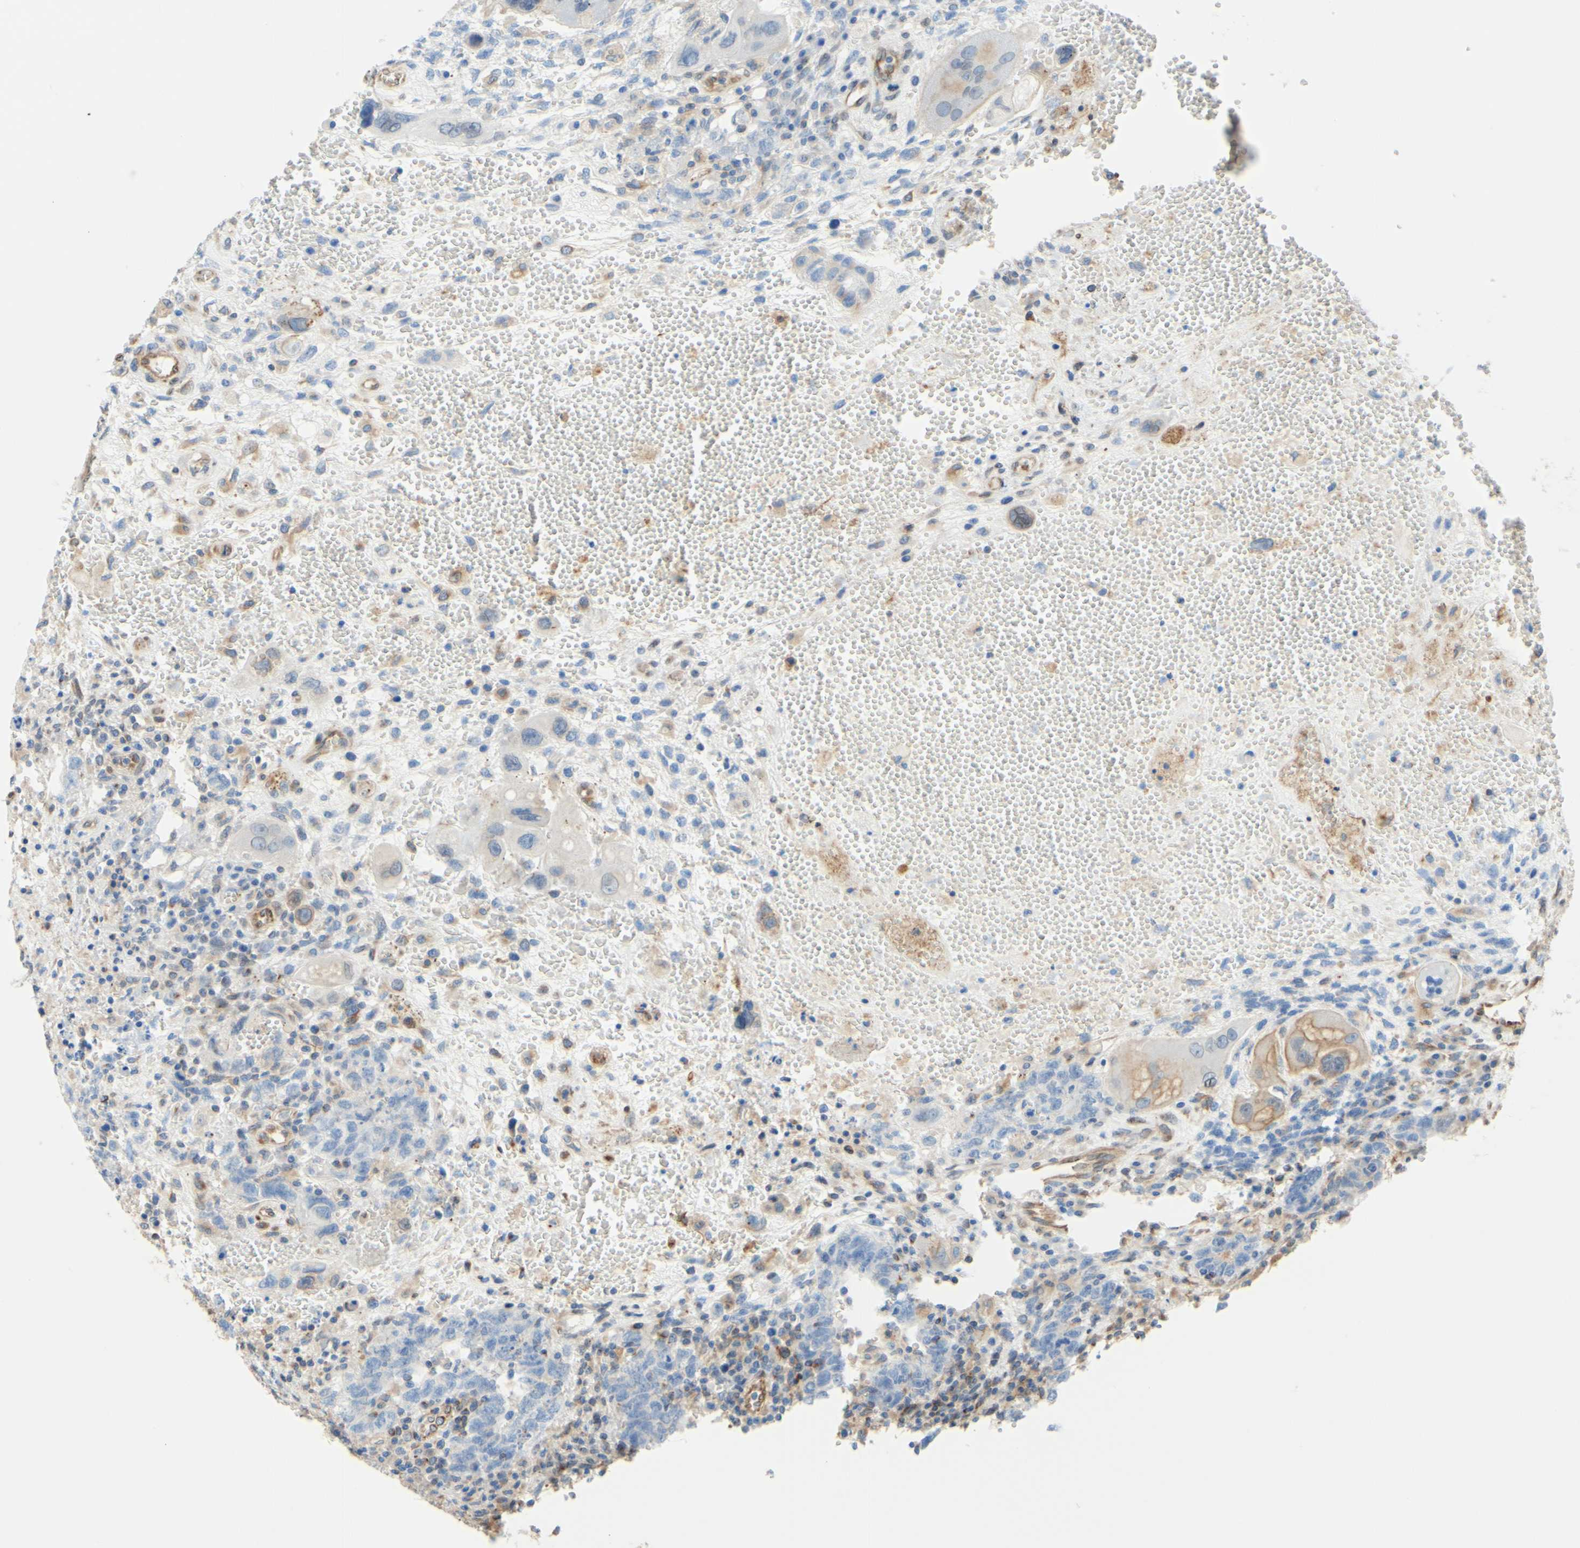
{"staining": {"intensity": "weak", "quantity": "<25%", "location": "cytoplasmic/membranous"}, "tissue": "testis cancer", "cell_type": "Tumor cells", "image_type": "cancer", "snomed": [{"axis": "morphology", "description": "Carcinoma, Embryonal, NOS"}, {"axis": "topography", "description": "Testis"}], "caption": "Immunohistochemistry image of neoplastic tissue: human testis embryonal carcinoma stained with DAB displays no significant protein staining in tumor cells. Brightfield microscopy of immunohistochemistry stained with DAB (brown) and hematoxylin (blue), captured at high magnification.", "gene": "ENDOD1", "patient": {"sex": "male", "age": 26}}